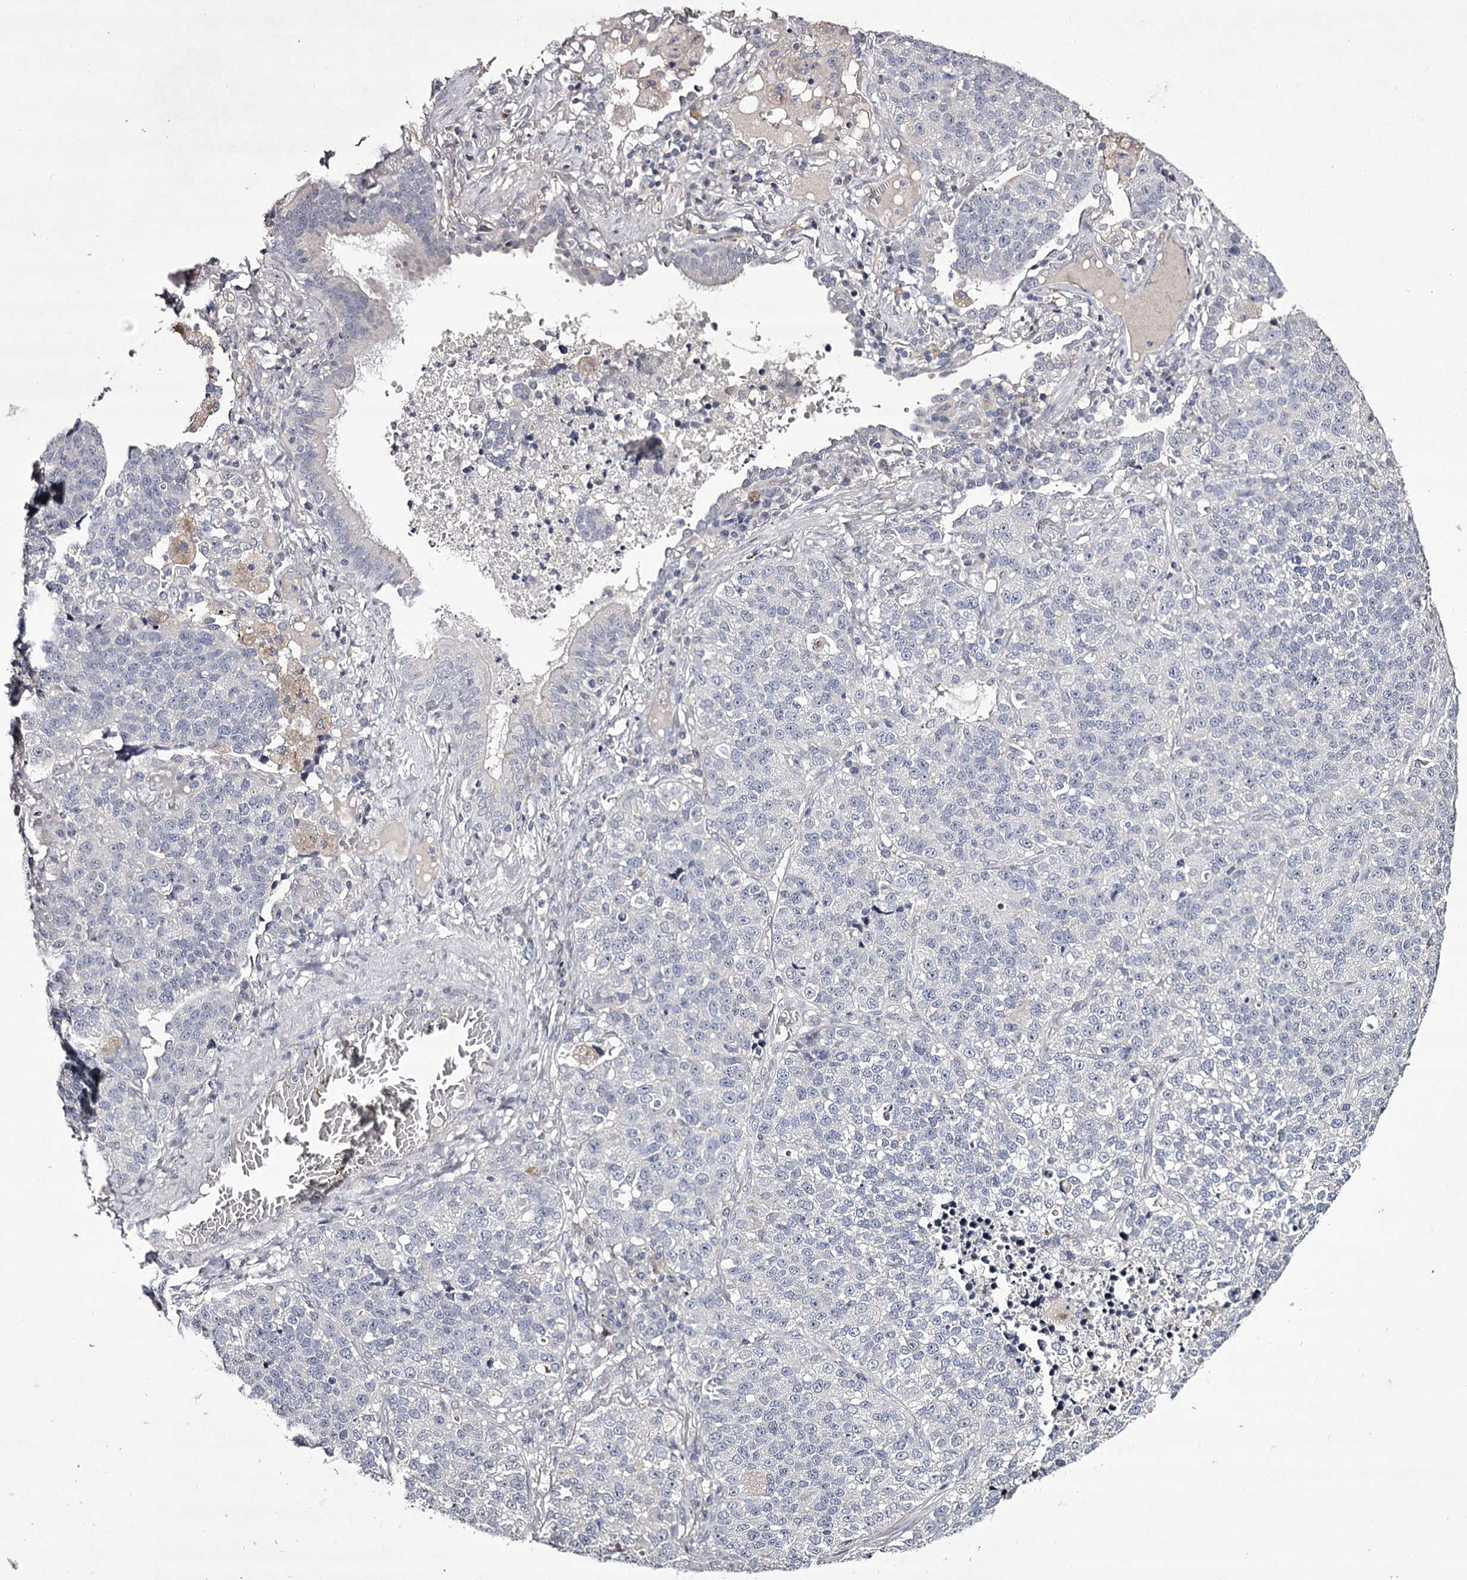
{"staining": {"intensity": "negative", "quantity": "none", "location": "none"}, "tissue": "lung cancer", "cell_type": "Tumor cells", "image_type": "cancer", "snomed": [{"axis": "morphology", "description": "Adenocarcinoma, NOS"}, {"axis": "topography", "description": "Lung"}], "caption": "A histopathology image of lung adenocarcinoma stained for a protein shows no brown staining in tumor cells.", "gene": "PRM2", "patient": {"sex": "male", "age": 49}}